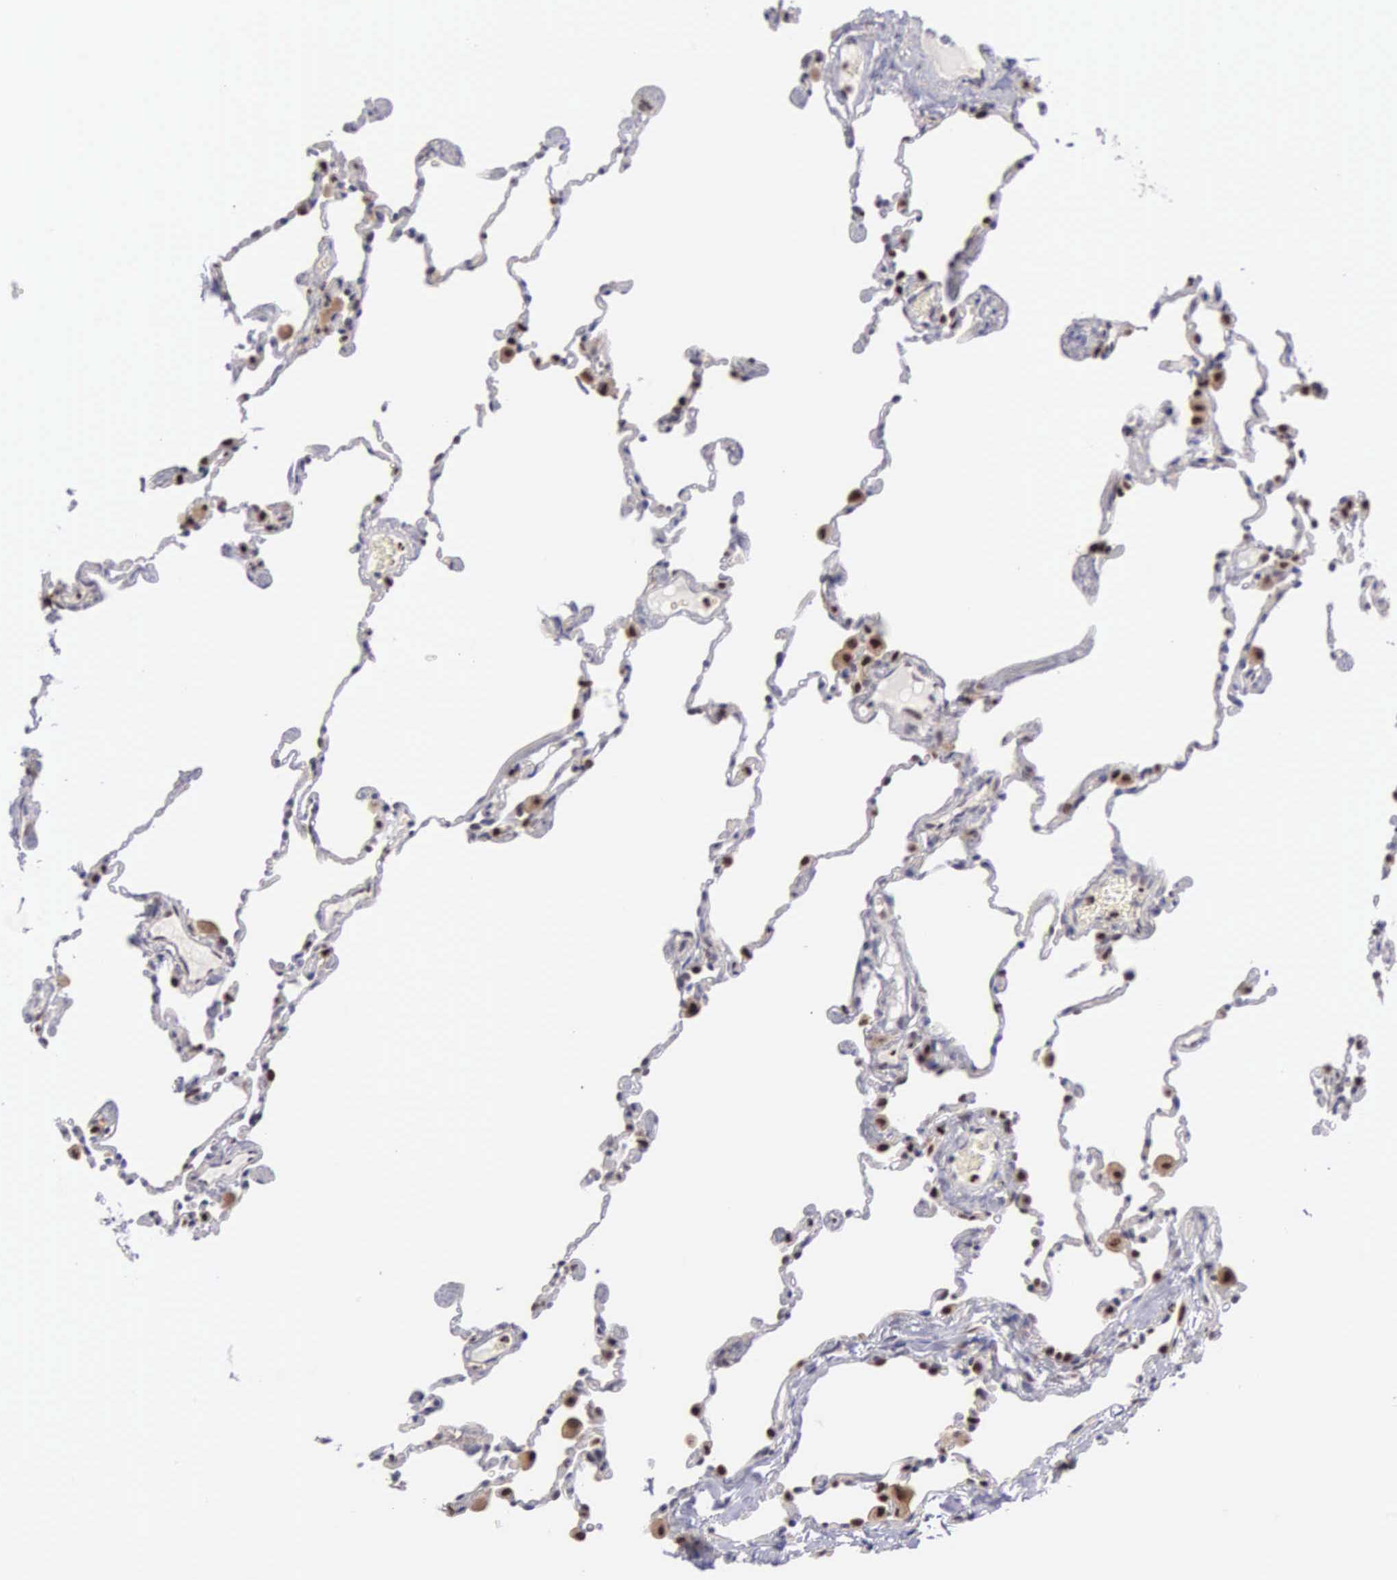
{"staining": {"intensity": "strong", "quantity": "25%-75%", "location": "cytoplasmic/membranous,nuclear"}, "tissue": "lung", "cell_type": "Alveolar cells", "image_type": "normal", "snomed": [{"axis": "morphology", "description": "Normal tissue, NOS"}, {"axis": "topography", "description": "Lung"}], "caption": "An image of human lung stained for a protein shows strong cytoplasmic/membranous,nuclear brown staining in alveolar cells.", "gene": "GRK3", "patient": {"sex": "female", "age": 61}}